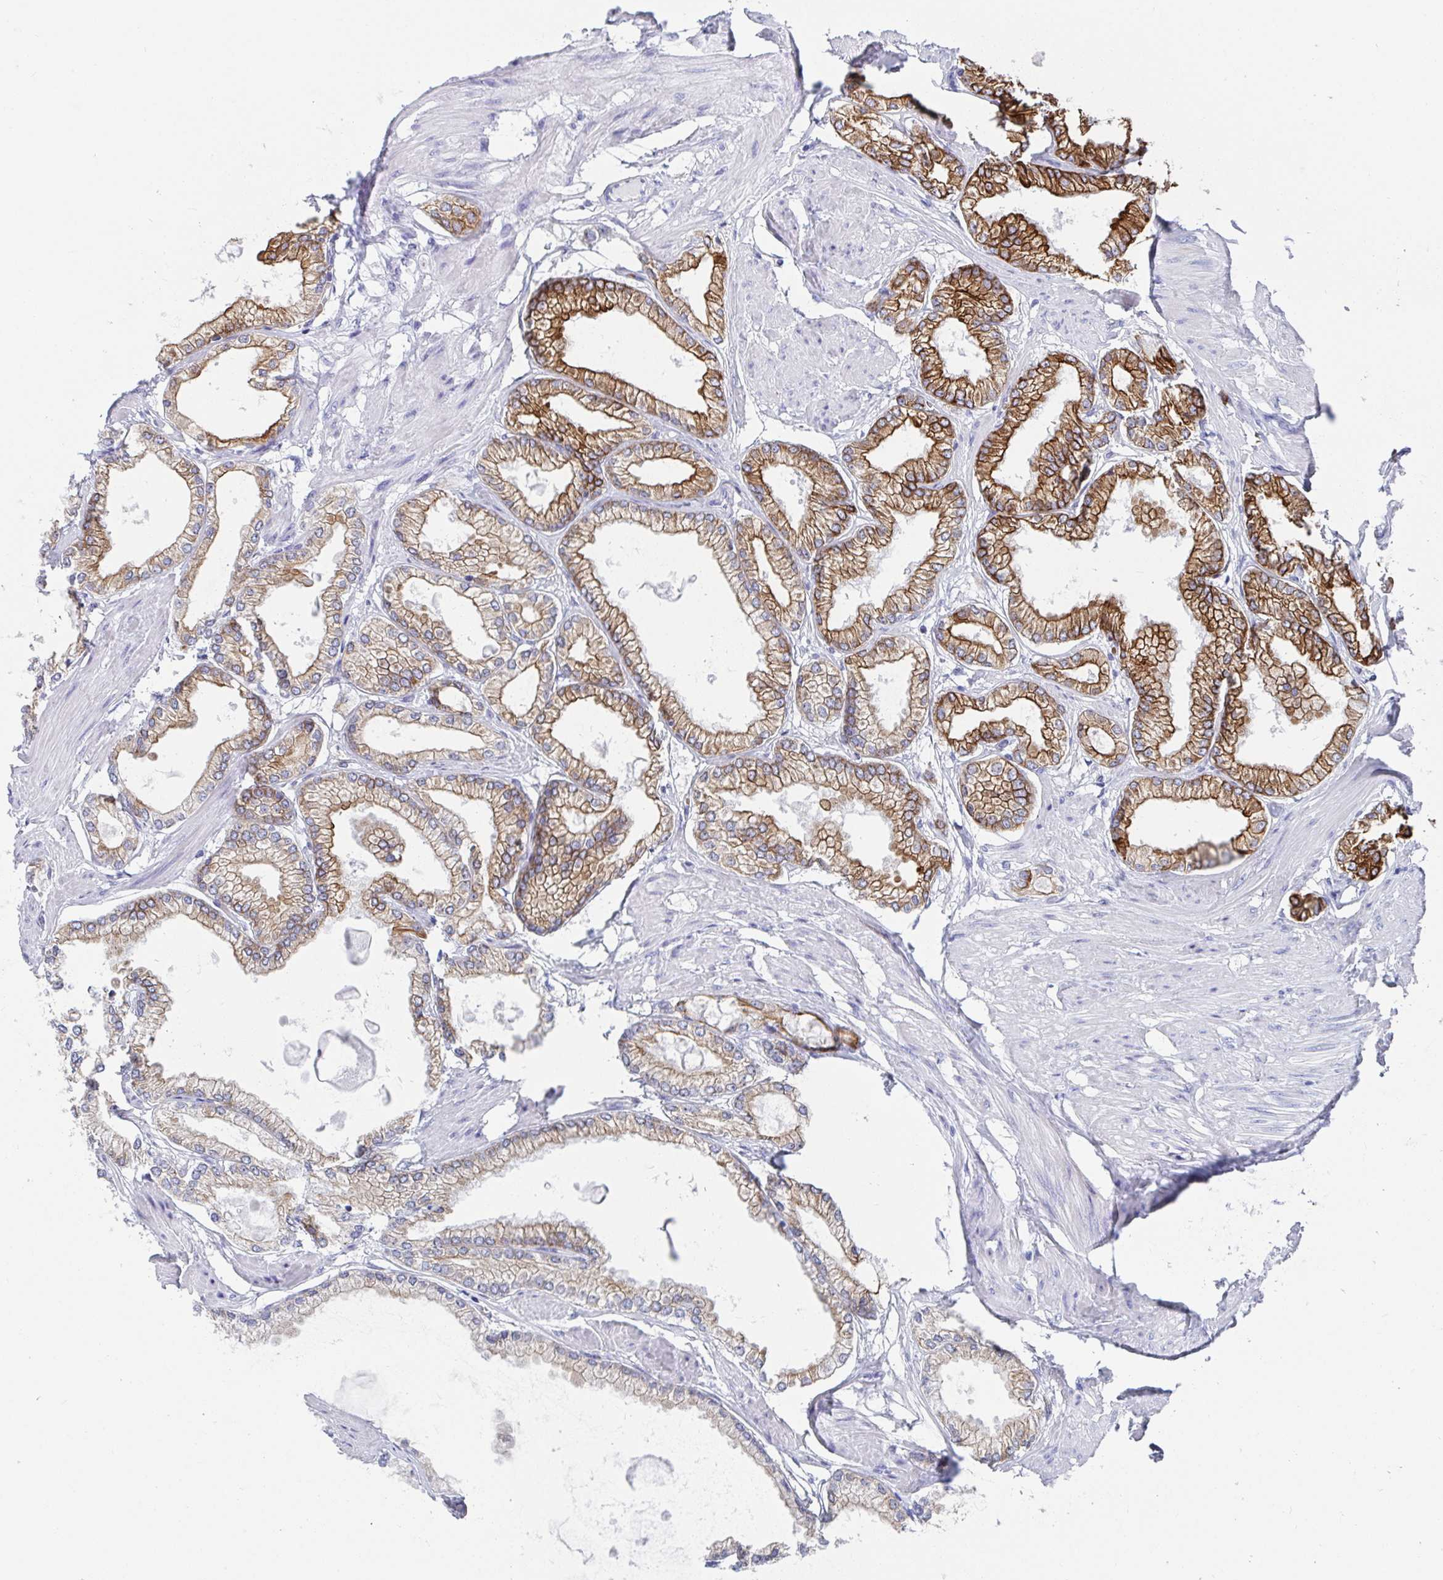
{"staining": {"intensity": "moderate", "quantity": "25%-75%", "location": "cytoplasmic/membranous"}, "tissue": "prostate cancer", "cell_type": "Tumor cells", "image_type": "cancer", "snomed": [{"axis": "morphology", "description": "Adenocarcinoma, High grade"}, {"axis": "topography", "description": "Prostate"}], "caption": "High-grade adenocarcinoma (prostate) was stained to show a protein in brown. There is medium levels of moderate cytoplasmic/membranous expression in approximately 25%-75% of tumor cells. (Stains: DAB (3,3'-diaminobenzidine) in brown, nuclei in blue, Microscopy: brightfield microscopy at high magnification).", "gene": "CLDN8", "patient": {"sex": "male", "age": 68}}